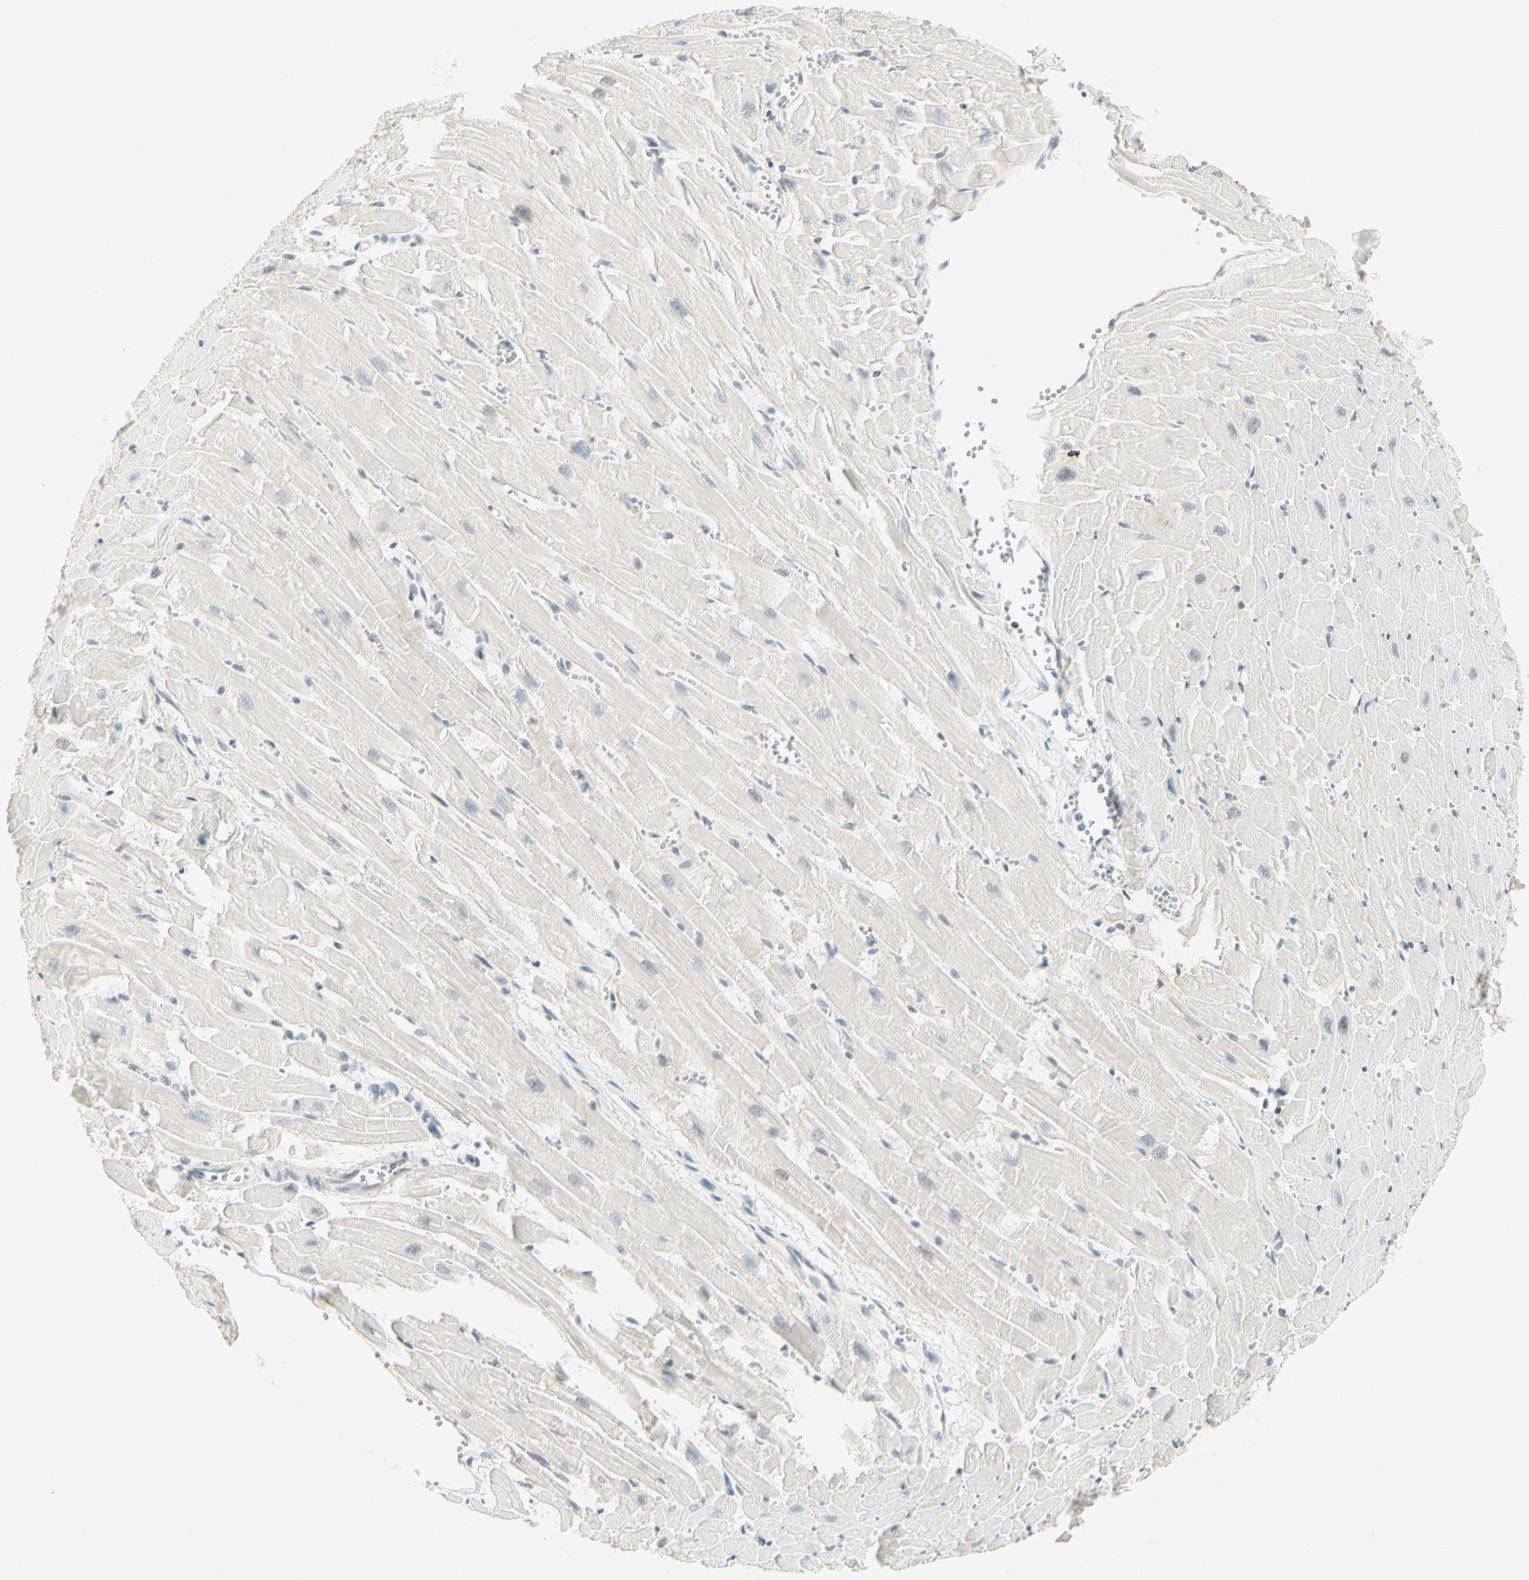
{"staining": {"intensity": "moderate", "quantity": ">75%", "location": "nuclear"}, "tissue": "heart muscle", "cell_type": "Cardiomyocytes", "image_type": "normal", "snomed": [{"axis": "morphology", "description": "Normal tissue, NOS"}, {"axis": "topography", "description": "Heart"}], "caption": "Protein expression analysis of benign heart muscle exhibits moderate nuclear positivity in about >75% of cardiomyocytes.", "gene": "PMS2", "patient": {"sex": "female", "age": 19}}